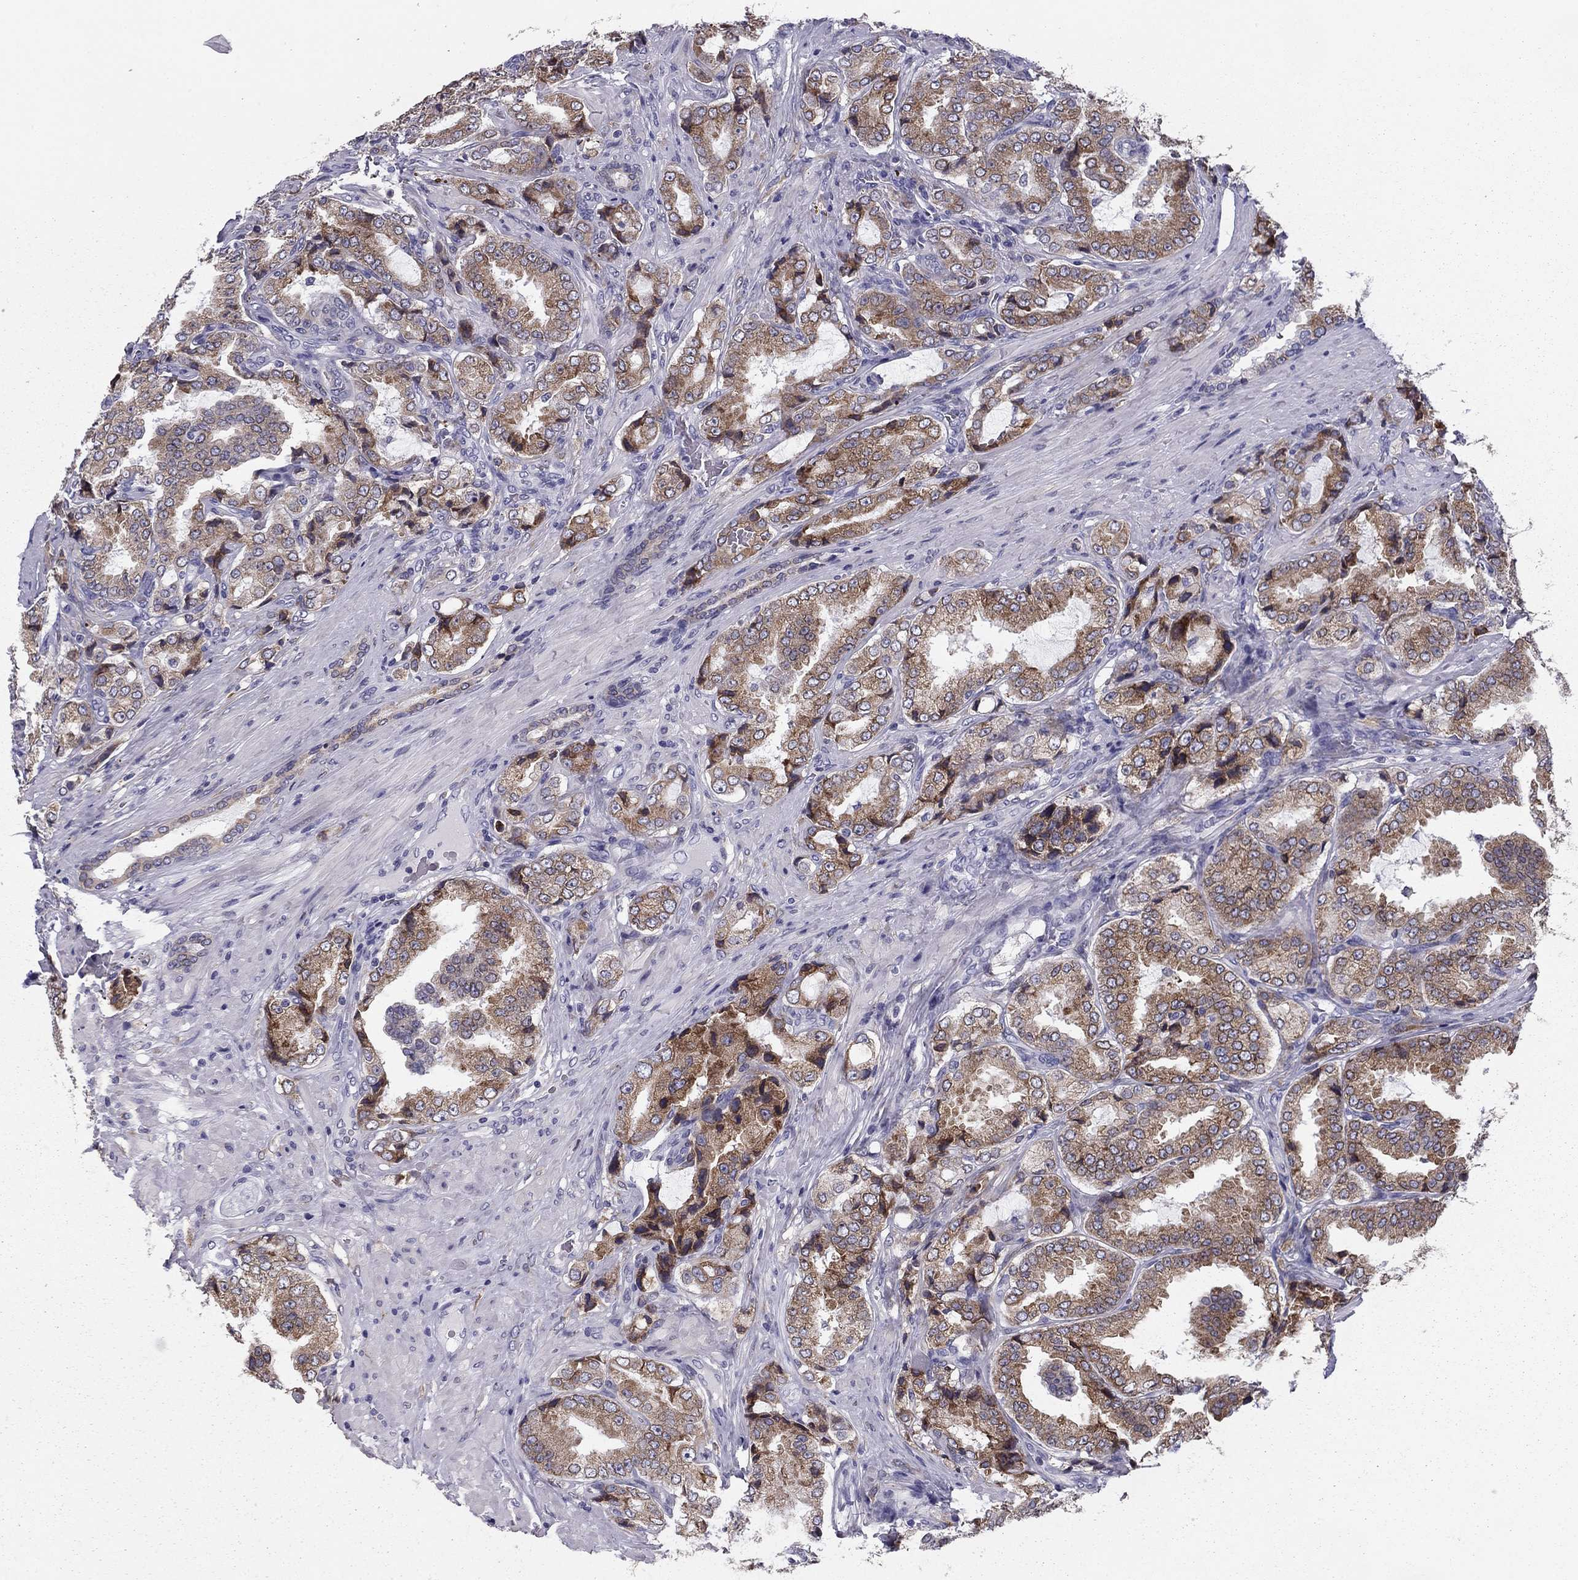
{"staining": {"intensity": "moderate", "quantity": "25%-75%", "location": "cytoplasmic/membranous"}, "tissue": "prostate cancer", "cell_type": "Tumor cells", "image_type": "cancer", "snomed": [{"axis": "morphology", "description": "Adenocarcinoma, NOS"}, {"axis": "topography", "description": "Prostate"}], "caption": "Immunohistochemical staining of human prostate cancer displays medium levels of moderate cytoplasmic/membranous staining in approximately 25%-75% of tumor cells.", "gene": "TMED3", "patient": {"sex": "male", "age": 65}}